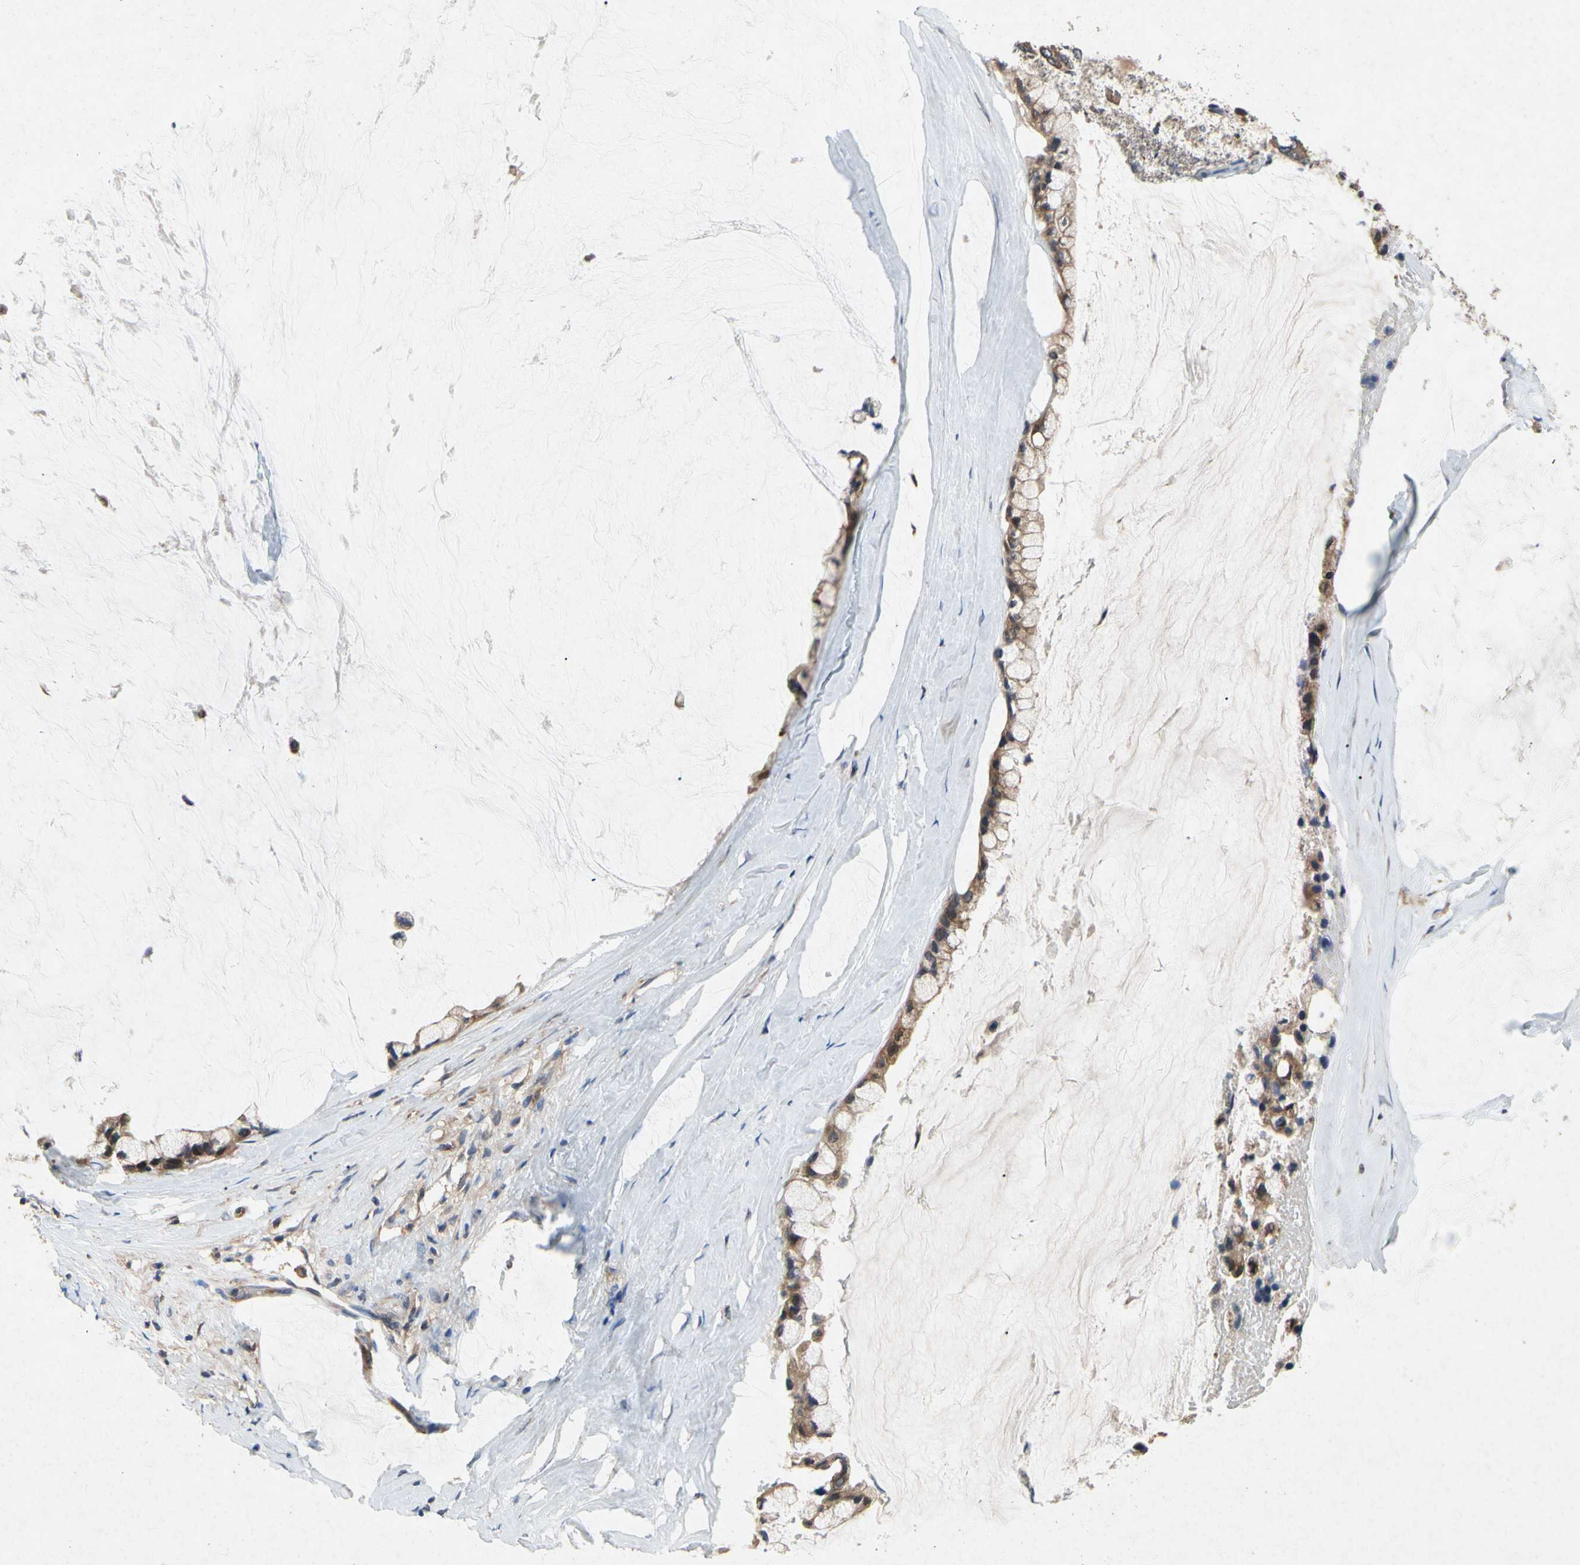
{"staining": {"intensity": "moderate", "quantity": ">75%", "location": "cytoplasmic/membranous"}, "tissue": "ovarian cancer", "cell_type": "Tumor cells", "image_type": "cancer", "snomed": [{"axis": "morphology", "description": "Cystadenocarcinoma, mucinous, NOS"}, {"axis": "topography", "description": "Ovary"}], "caption": "Tumor cells reveal medium levels of moderate cytoplasmic/membranous staining in about >75% of cells in human ovarian cancer (mucinous cystadenocarcinoma).", "gene": "RPS6KA1", "patient": {"sex": "female", "age": 39}}